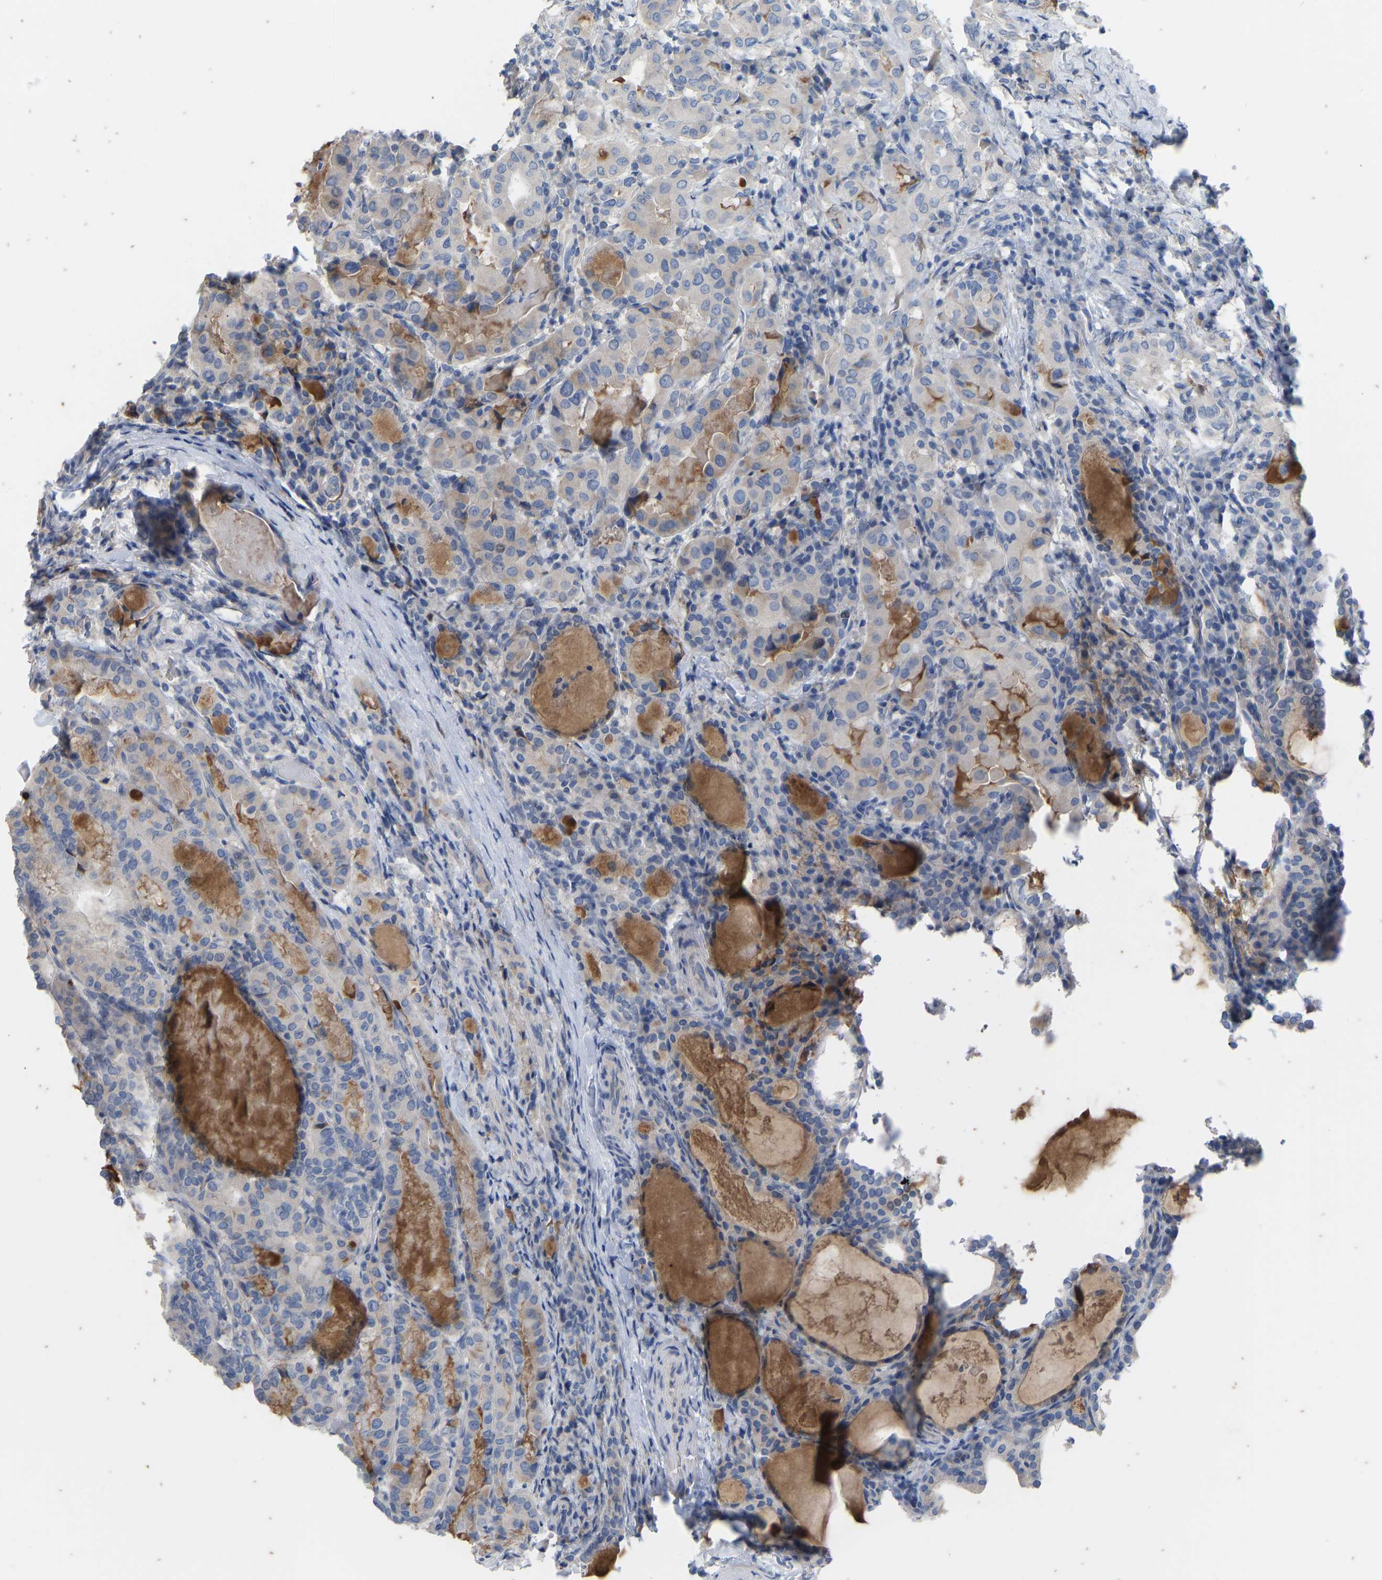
{"staining": {"intensity": "moderate", "quantity": "<25%", "location": "cytoplasmic/membranous"}, "tissue": "thyroid cancer", "cell_type": "Tumor cells", "image_type": "cancer", "snomed": [{"axis": "morphology", "description": "Papillary adenocarcinoma, NOS"}, {"axis": "topography", "description": "Thyroid gland"}], "caption": "Human thyroid cancer stained with a protein marker reveals moderate staining in tumor cells.", "gene": "OLIG2", "patient": {"sex": "female", "age": 42}}